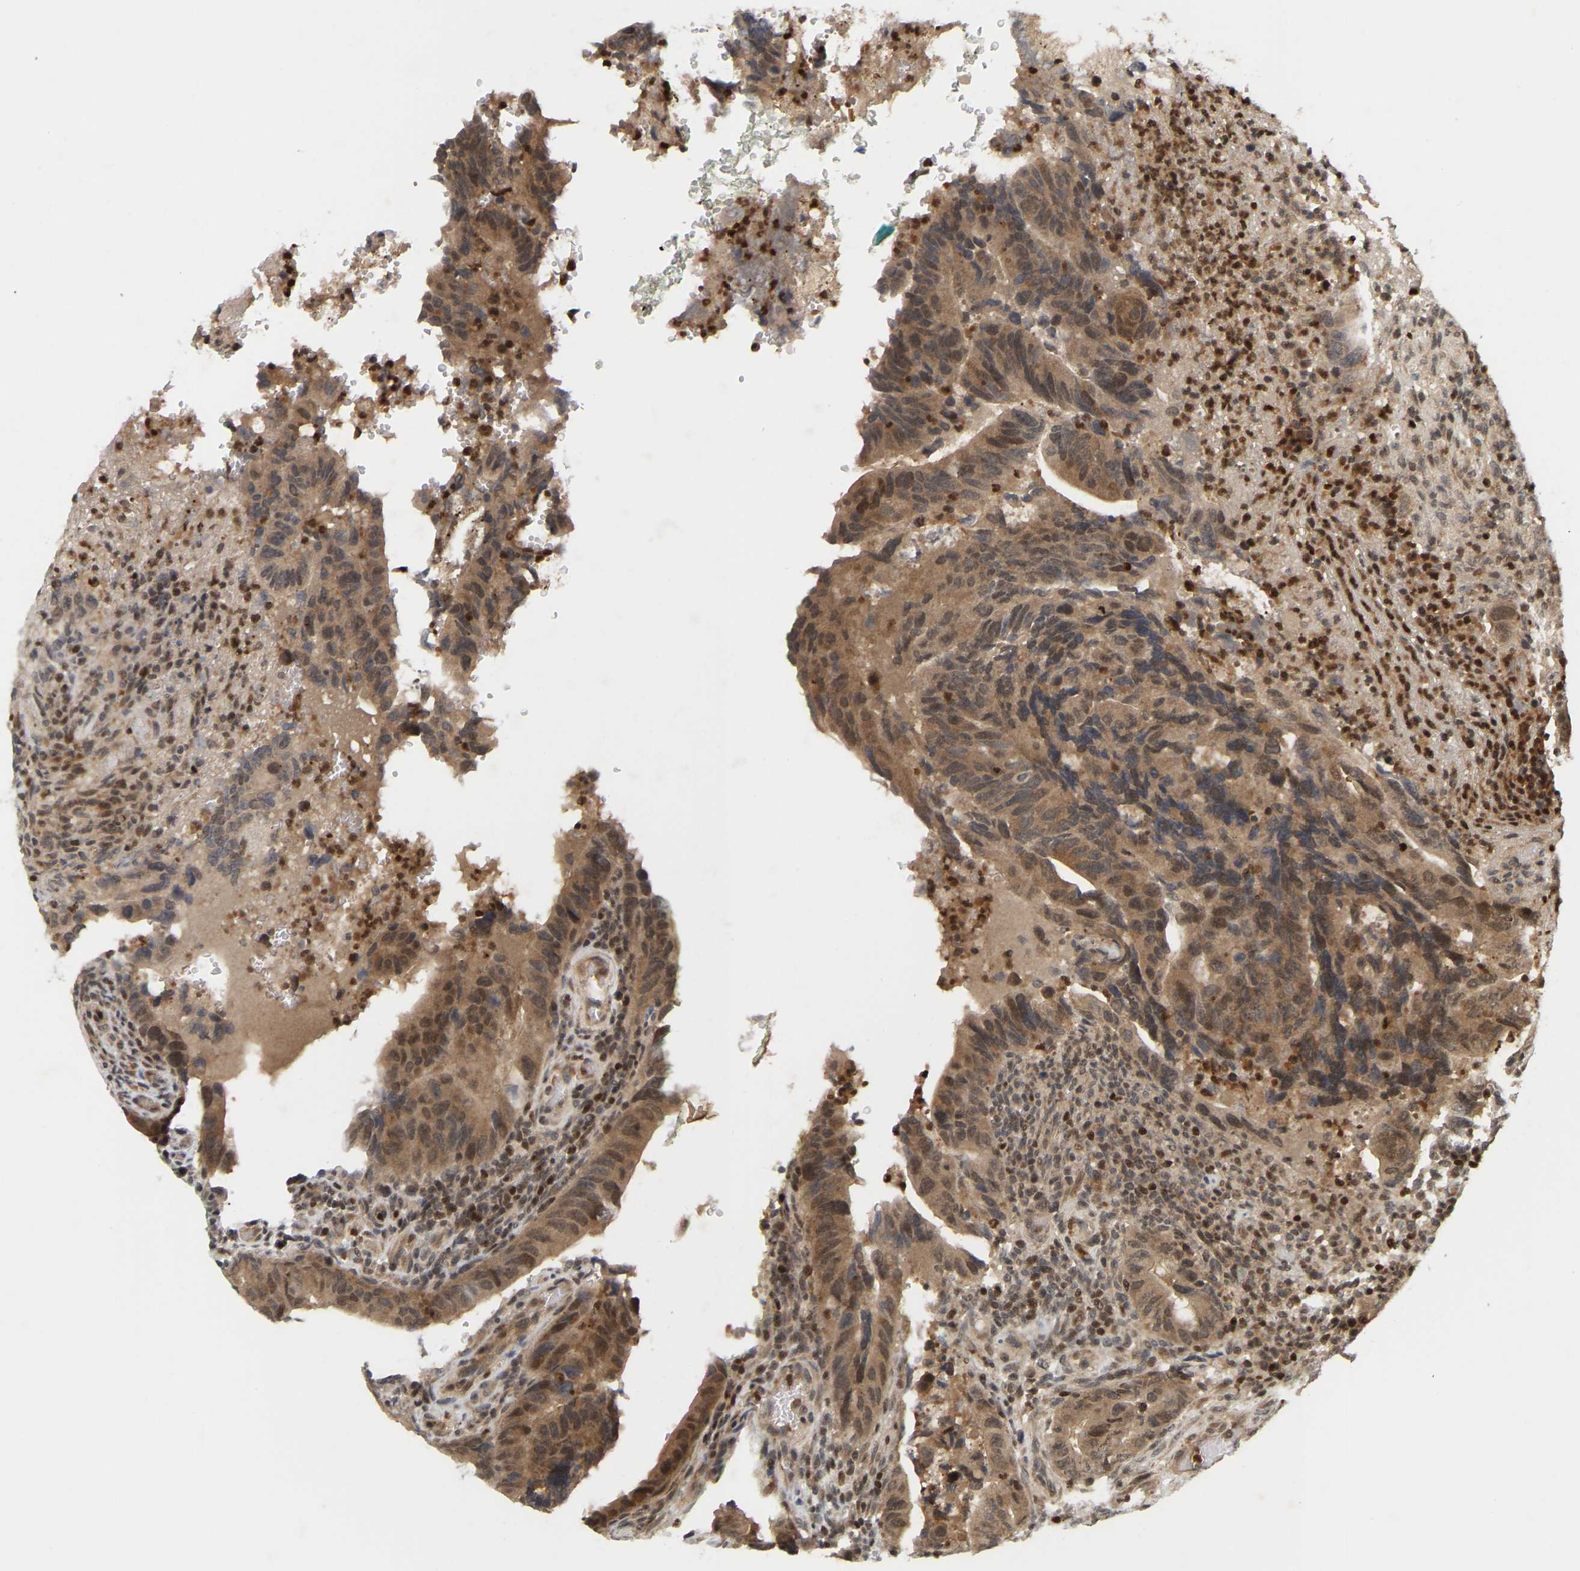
{"staining": {"intensity": "moderate", "quantity": ">75%", "location": "cytoplasmic/membranous"}, "tissue": "colorectal cancer", "cell_type": "Tumor cells", "image_type": "cancer", "snomed": [{"axis": "morphology", "description": "Normal tissue, NOS"}, {"axis": "morphology", "description": "Adenocarcinoma, NOS"}, {"axis": "topography", "description": "Colon"}], "caption": "Protein staining demonstrates moderate cytoplasmic/membranous staining in about >75% of tumor cells in colorectal cancer.", "gene": "NFE2L2", "patient": {"sex": "male", "age": 56}}